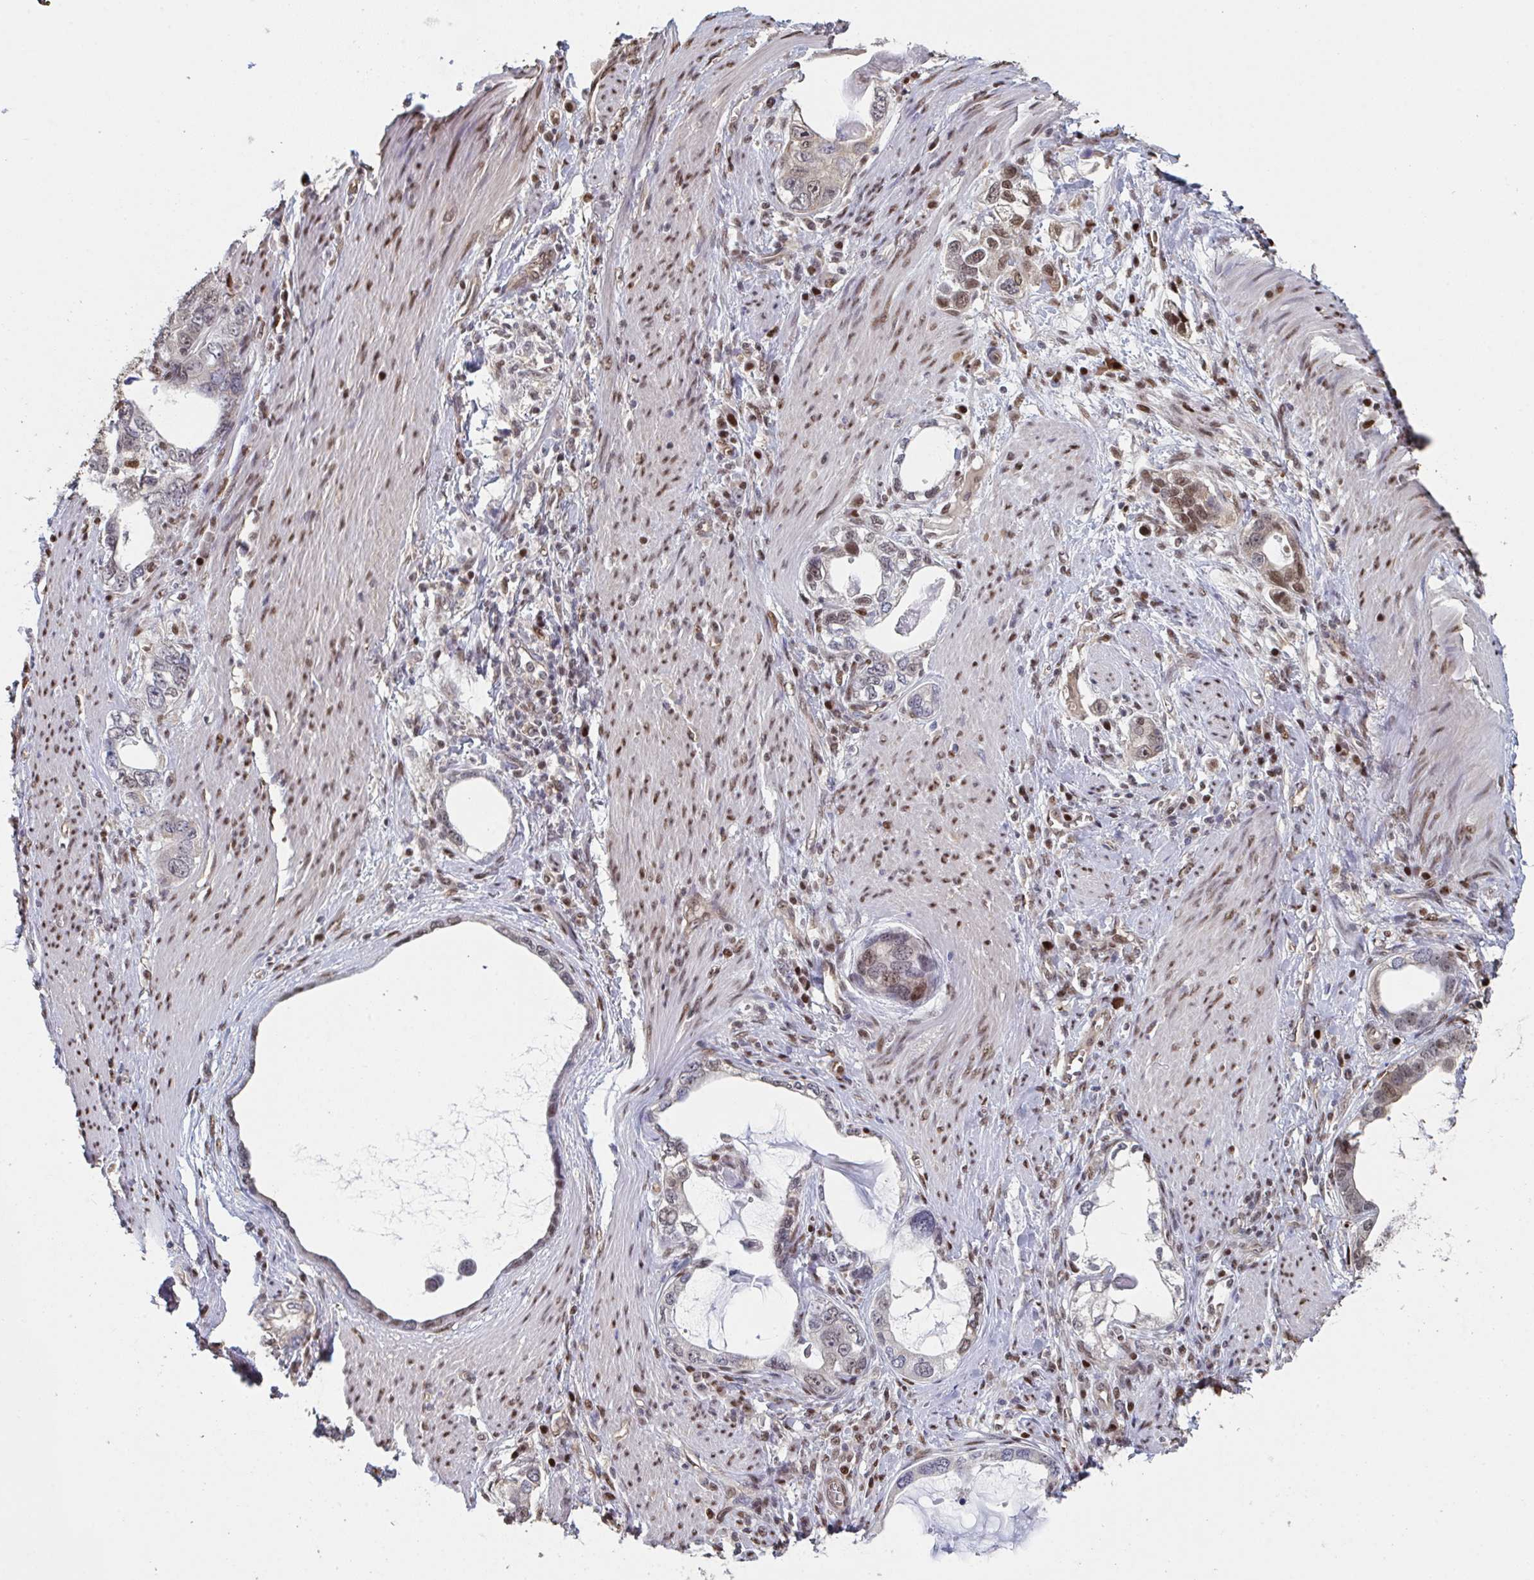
{"staining": {"intensity": "moderate", "quantity": "25%-75%", "location": "nuclear"}, "tissue": "stomach cancer", "cell_type": "Tumor cells", "image_type": "cancer", "snomed": [{"axis": "morphology", "description": "Adenocarcinoma, NOS"}, {"axis": "topography", "description": "Stomach, lower"}], "caption": "Immunohistochemical staining of adenocarcinoma (stomach) demonstrates medium levels of moderate nuclear protein positivity in approximately 25%-75% of tumor cells. The protein is shown in brown color, while the nuclei are stained blue.", "gene": "ACD", "patient": {"sex": "female", "age": 93}}